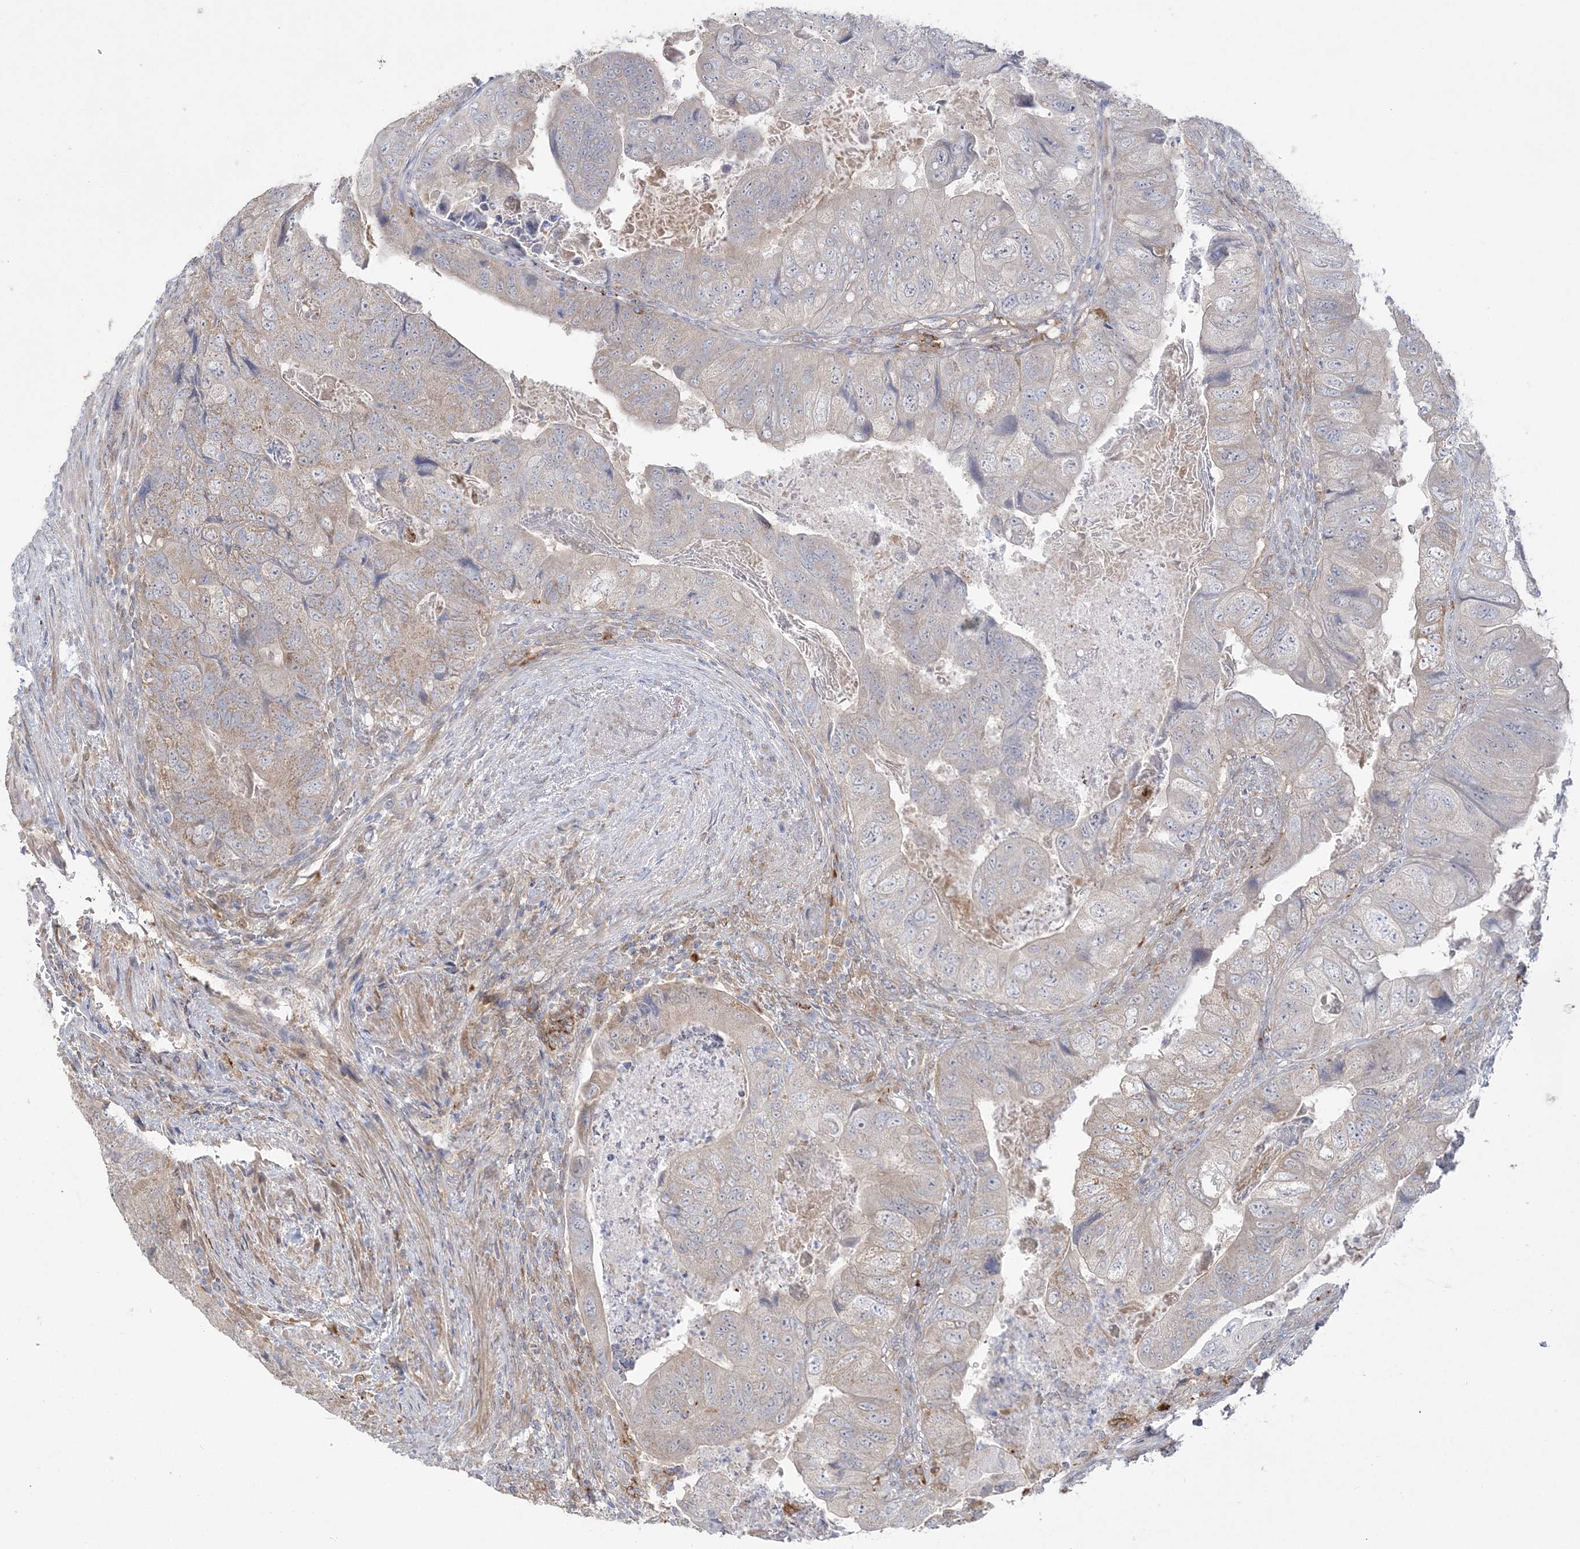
{"staining": {"intensity": "weak", "quantity": "<25%", "location": "cytoplasmic/membranous"}, "tissue": "colorectal cancer", "cell_type": "Tumor cells", "image_type": "cancer", "snomed": [{"axis": "morphology", "description": "Adenocarcinoma, NOS"}, {"axis": "topography", "description": "Rectum"}], "caption": "A high-resolution image shows immunohistochemistry staining of colorectal cancer (adenocarcinoma), which reveals no significant expression in tumor cells.", "gene": "HAAO", "patient": {"sex": "male", "age": 63}}